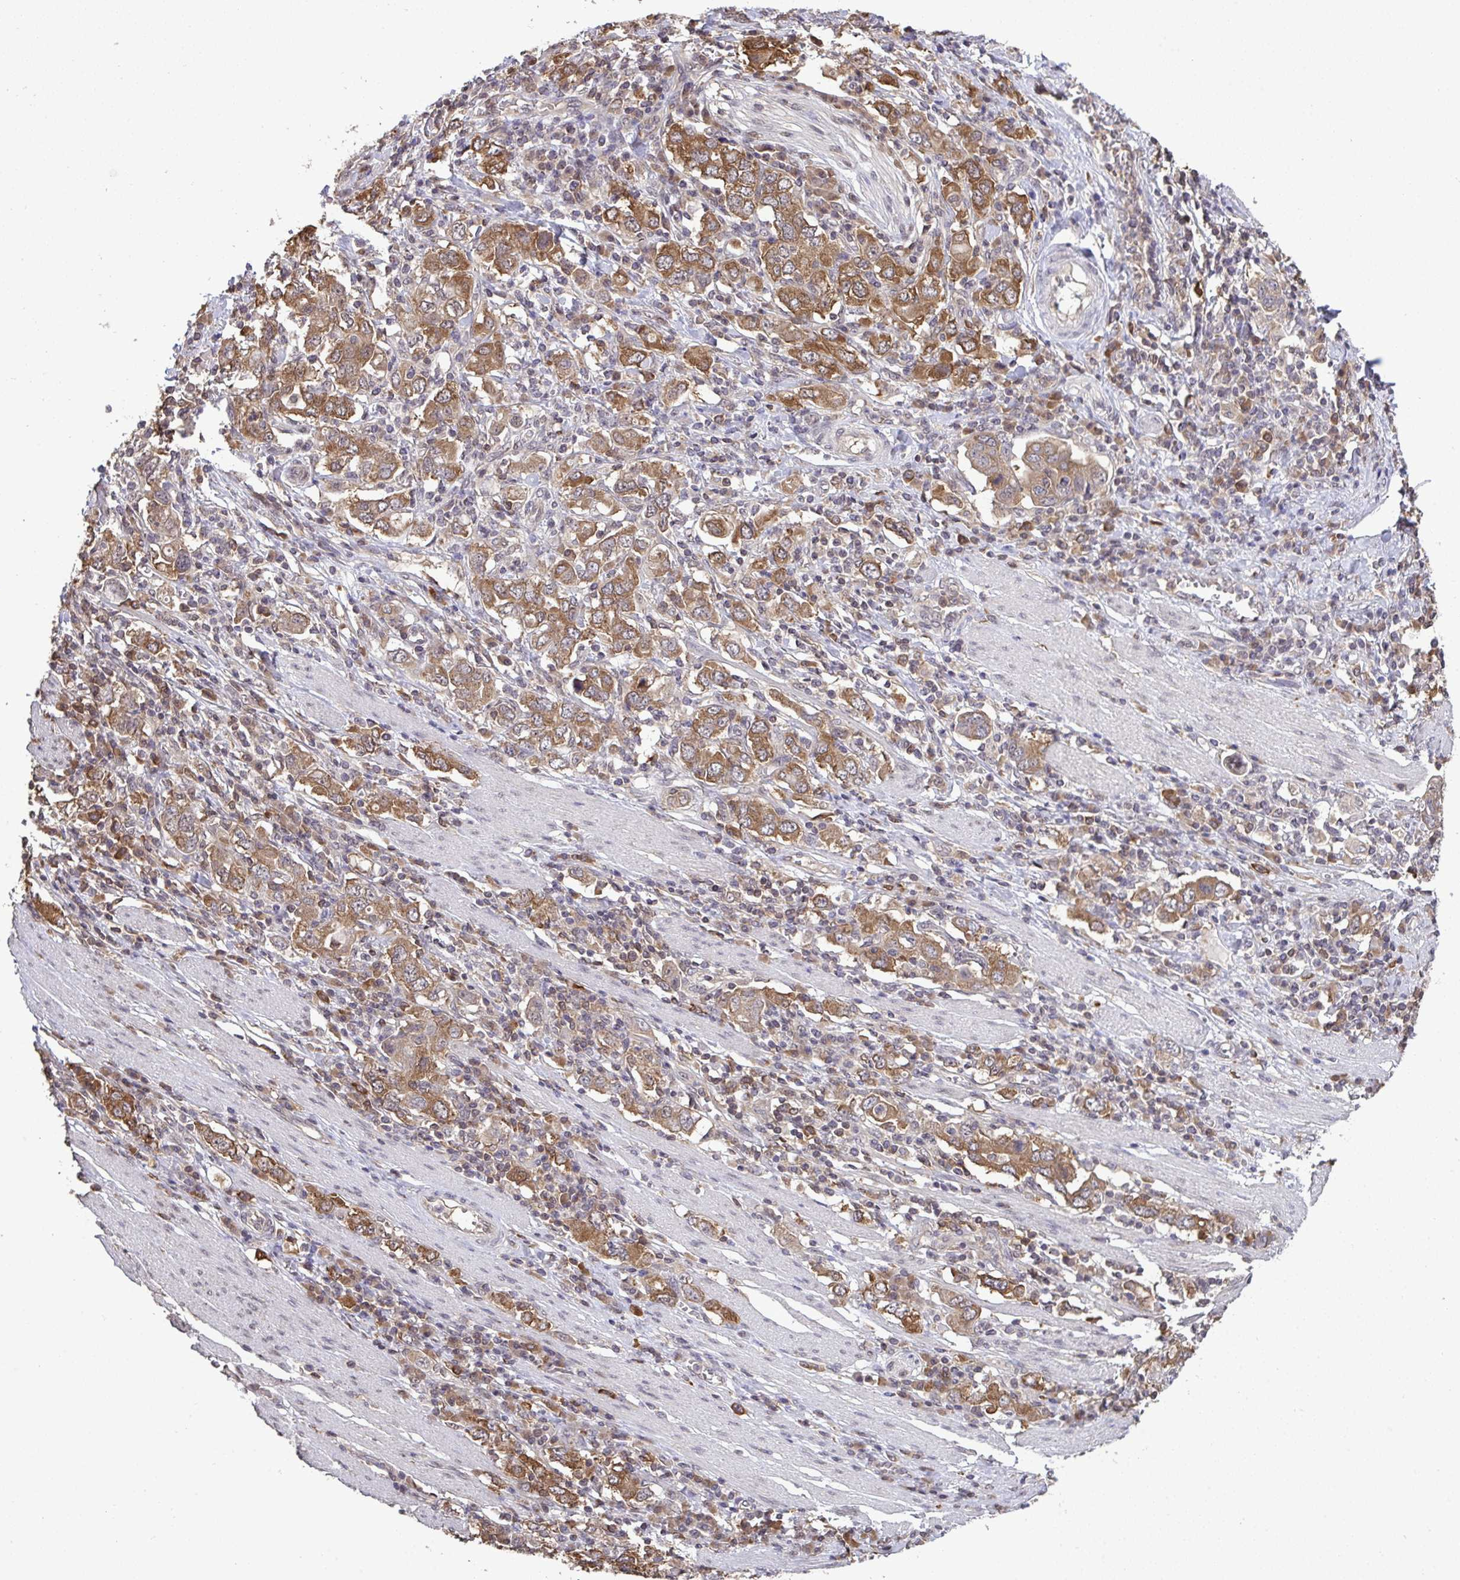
{"staining": {"intensity": "moderate", "quantity": ">75%", "location": "cytoplasmic/membranous"}, "tissue": "stomach cancer", "cell_type": "Tumor cells", "image_type": "cancer", "snomed": [{"axis": "morphology", "description": "Adenocarcinoma, NOS"}, {"axis": "topography", "description": "Stomach, upper"}, {"axis": "topography", "description": "Stomach"}], "caption": "Immunohistochemical staining of human stomach adenocarcinoma demonstrates moderate cytoplasmic/membranous protein expression in approximately >75% of tumor cells.", "gene": "C12orf57", "patient": {"sex": "male", "age": 62}}